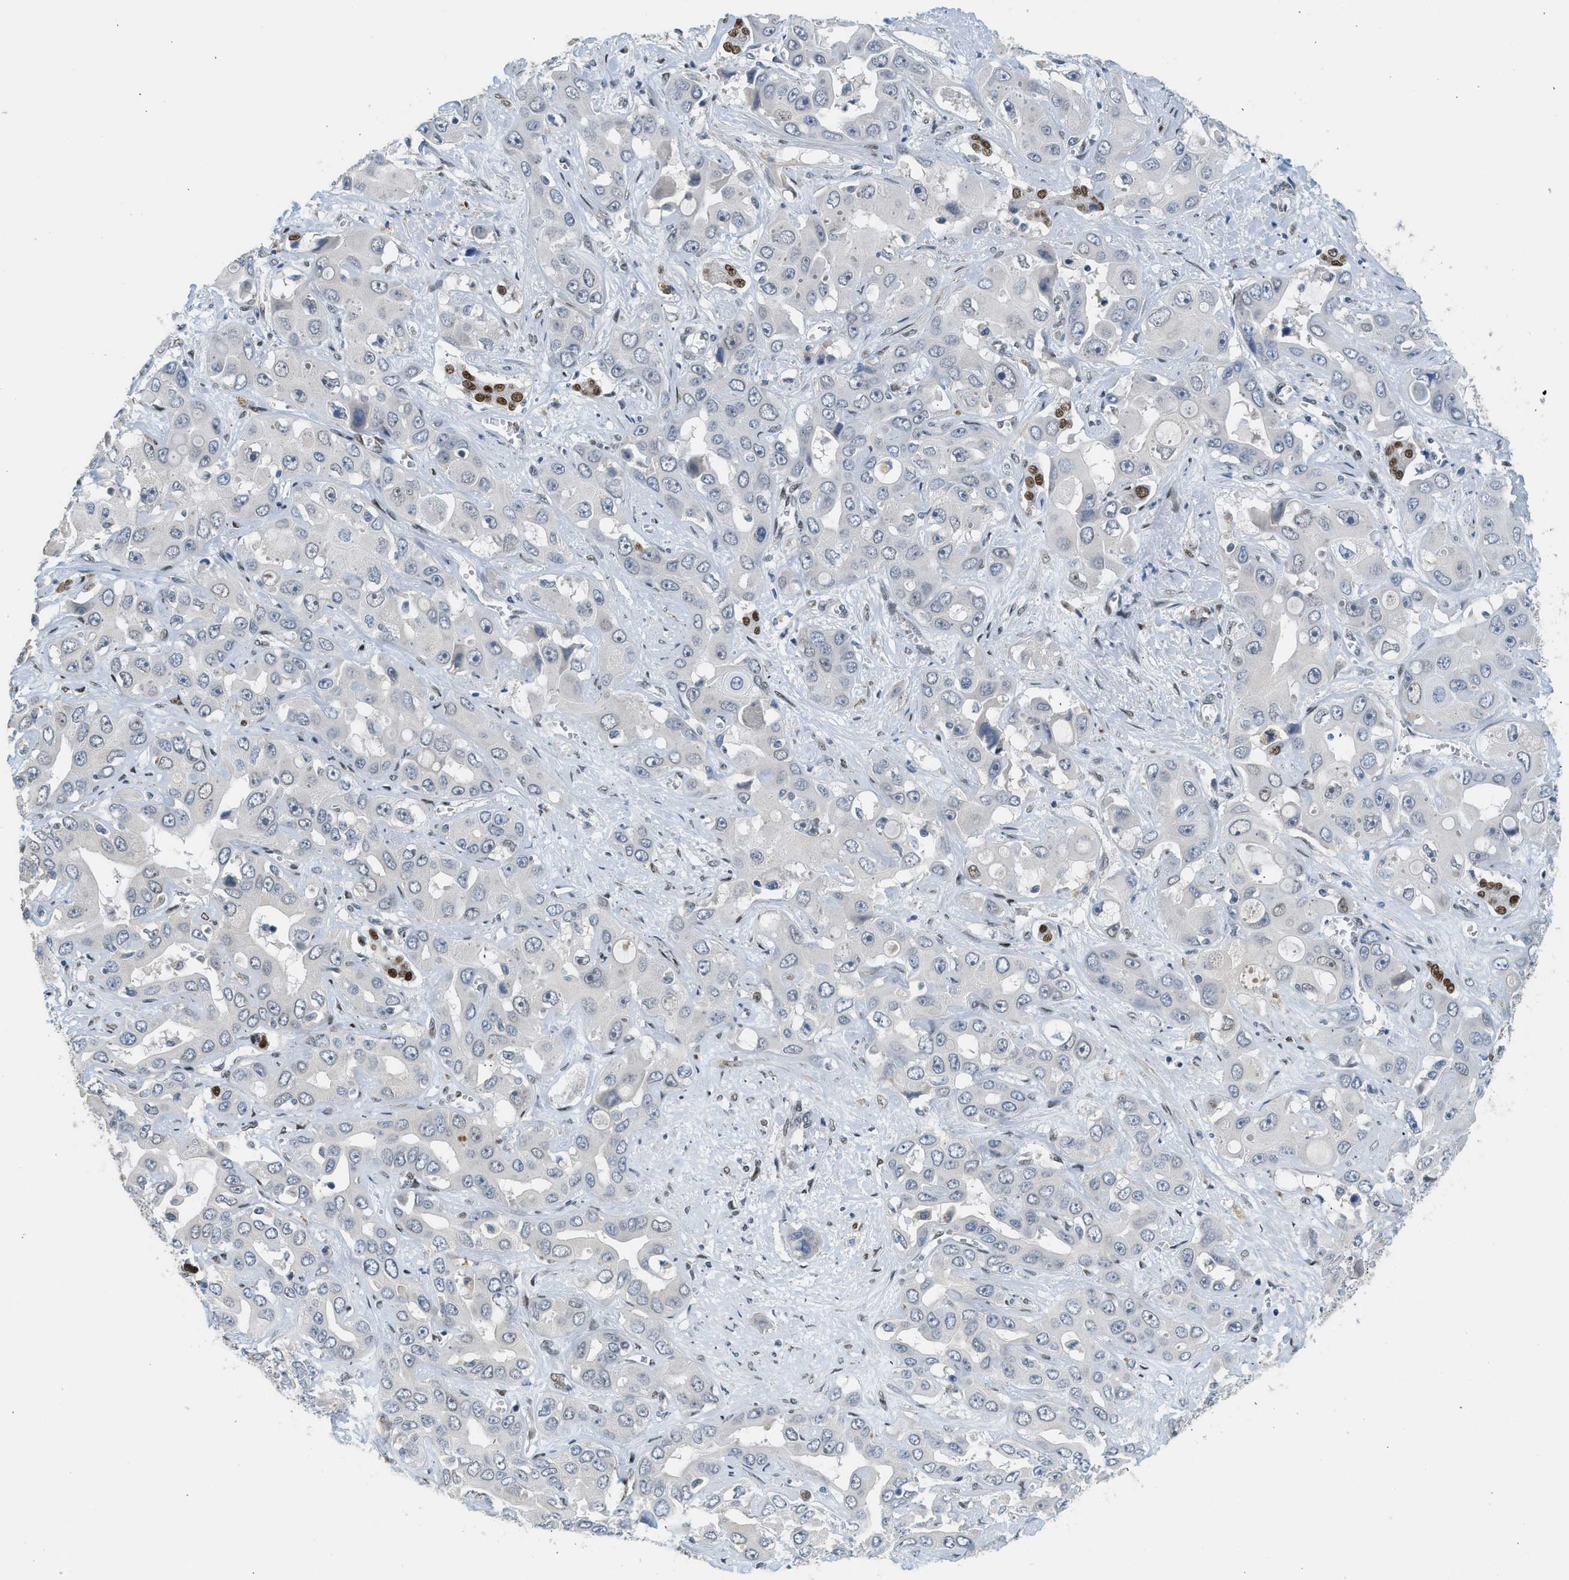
{"staining": {"intensity": "negative", "quantity": "none", "location": "none"}, "tissue": "liver cancer", "cell_type": "Tumor cells", "image_type": "cancer", "snomed": [{"axis": "morphology", "description": "Cholangiocarcinoma"}, {"axis": "topography", "description": "Liver"}], "caption": "A high-resolution histopathology image shows immunohistochemistry (IHC) staining of cholangiocarcinoma (liver), which reveals no significant staining in tumor cells.", "gene": "ZBTB20", "patient": {"sex": "female", "age": 52}}